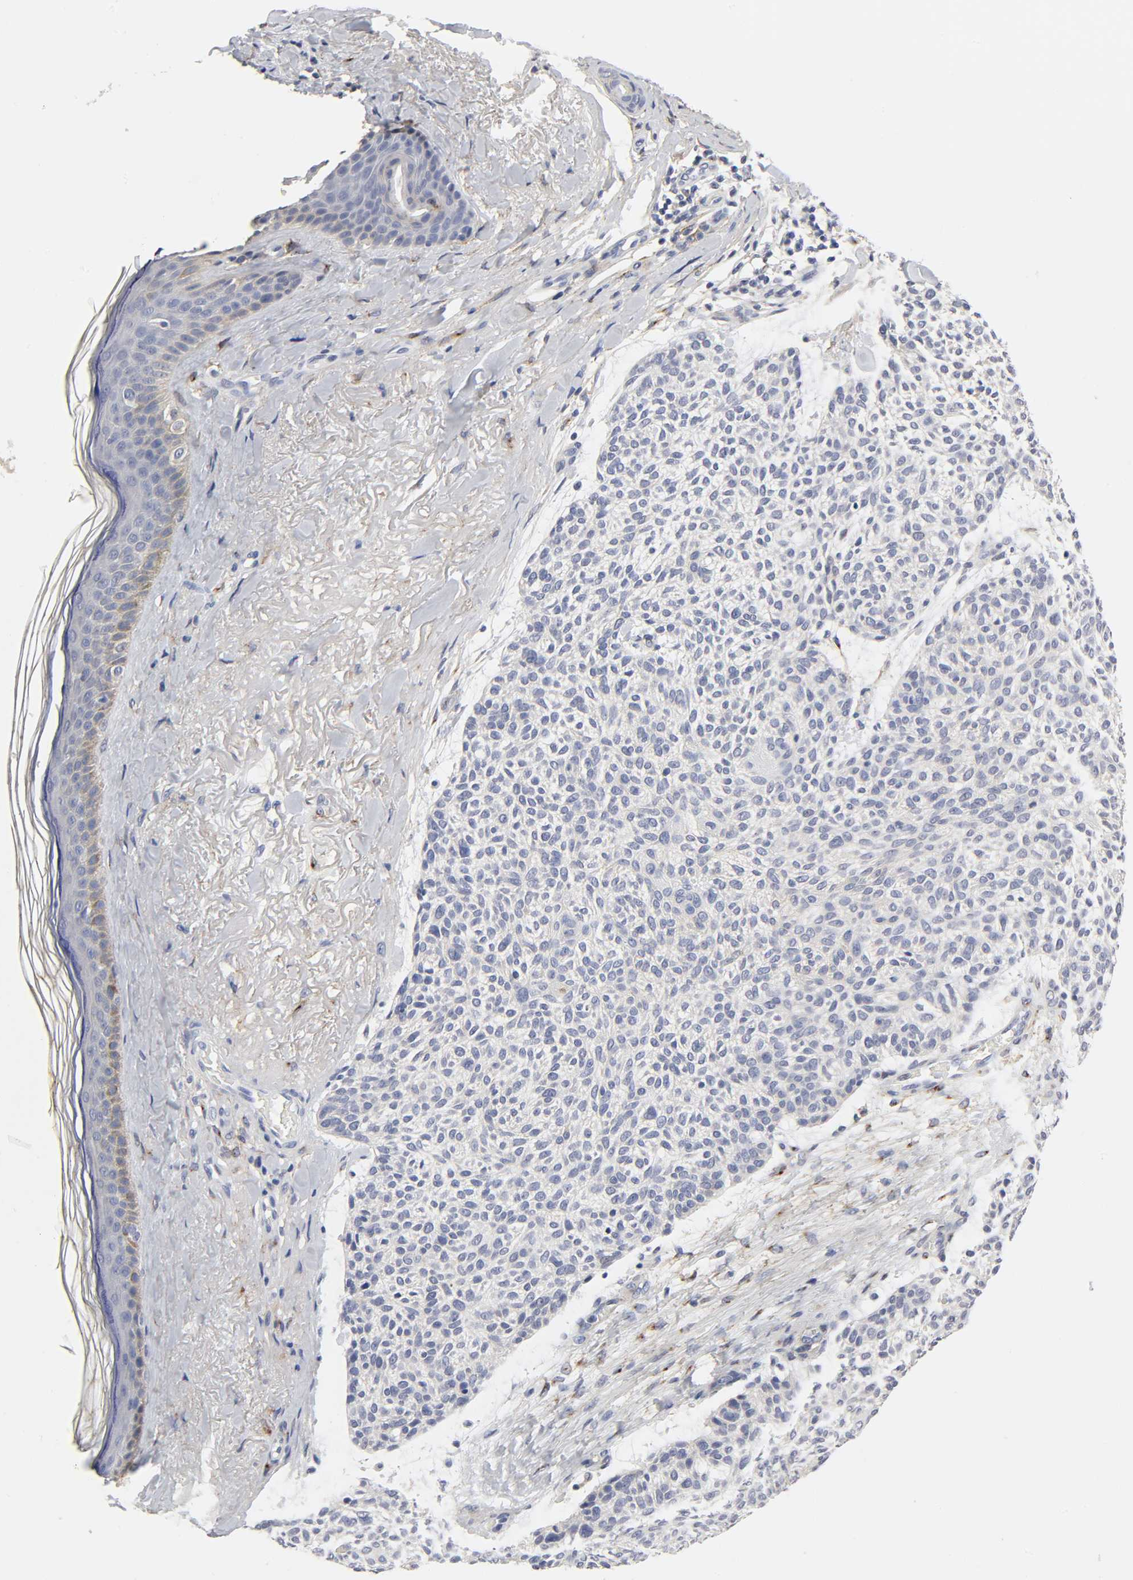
{"staining": {"intensity": "negative", "quantity": "none", "location": "none"}, "tissue": "skin cancer", "cell_type": "Tumor cells", "image_type": "cancer", "snomed": [{"axis": "morphology", "description": "Normal tissue, NOS"}, {"axis": "morphology", "description": "Basal cell carcinoma"}, {"axis": "topography", "description": "Skin"}], "caption": "Basal cell carcinoma (skin) stained for a protein using immunohistochemistry shows no staining tumor cells.", "gene": "LRP1", "patient": {"sex": "female", "age": 70}}